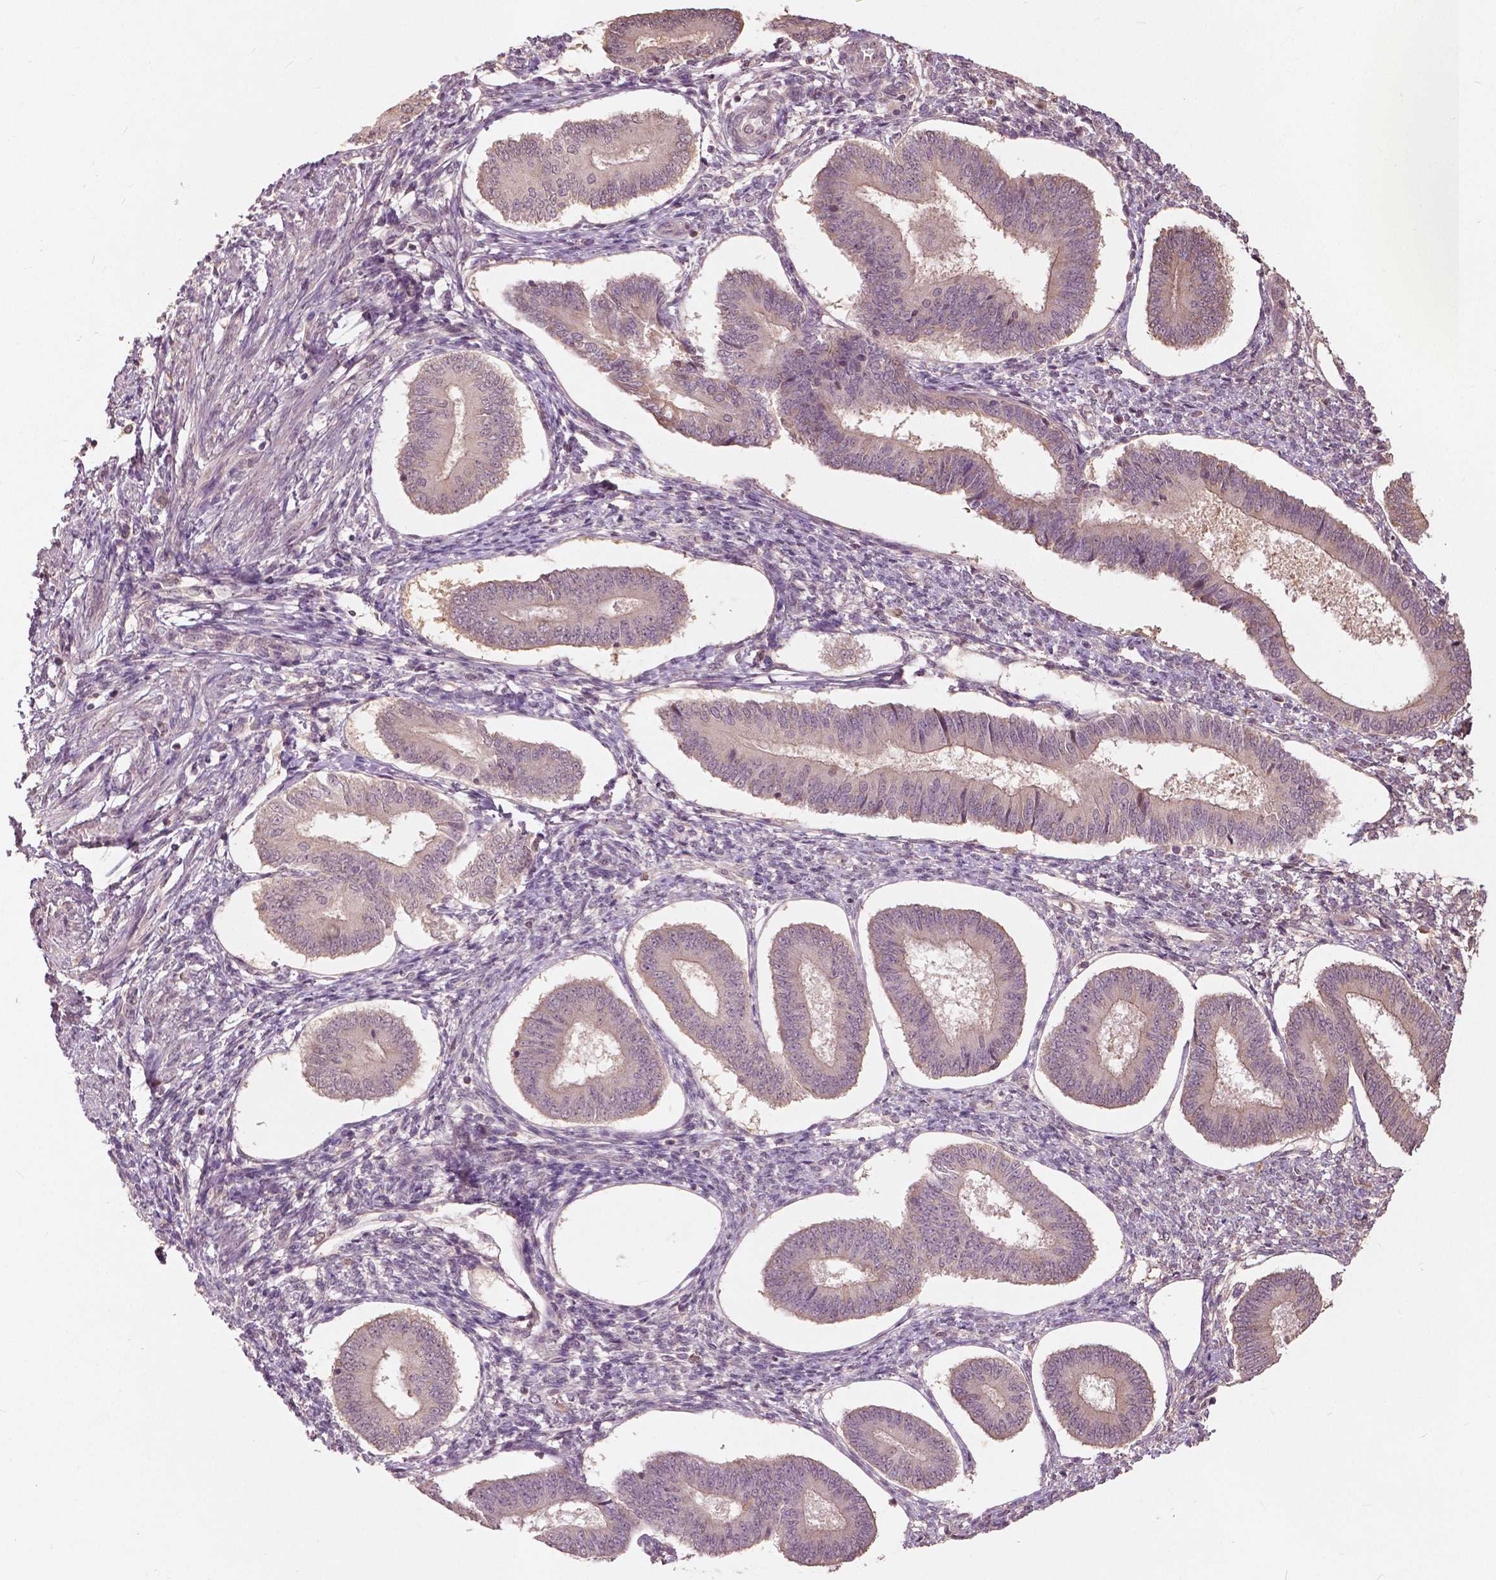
{"staining": {"intensity": "negative", "quantity": "none", "location": "none"}, "tissue": "endometrium", "cell_type": "Cells in endometrial stroma", "image_type": "normal", "snomed": [{"axis": "morphology", "description": "Normal tissue, NOS"}, {"axis": "topography", "description": "Endometrium"}], "caption": "Immunohistochemistry (IHC) of normal human endometrium exhibits no staining in cells in endometrial stroma. The staining was performed using DAB to visualize the protein expression in brown, while the nuclei were stained in blue with hematoxylin (Magnification: 20x).", "gene": "ANGPTL4", "patient": {"sex": "female", "age": 42}}